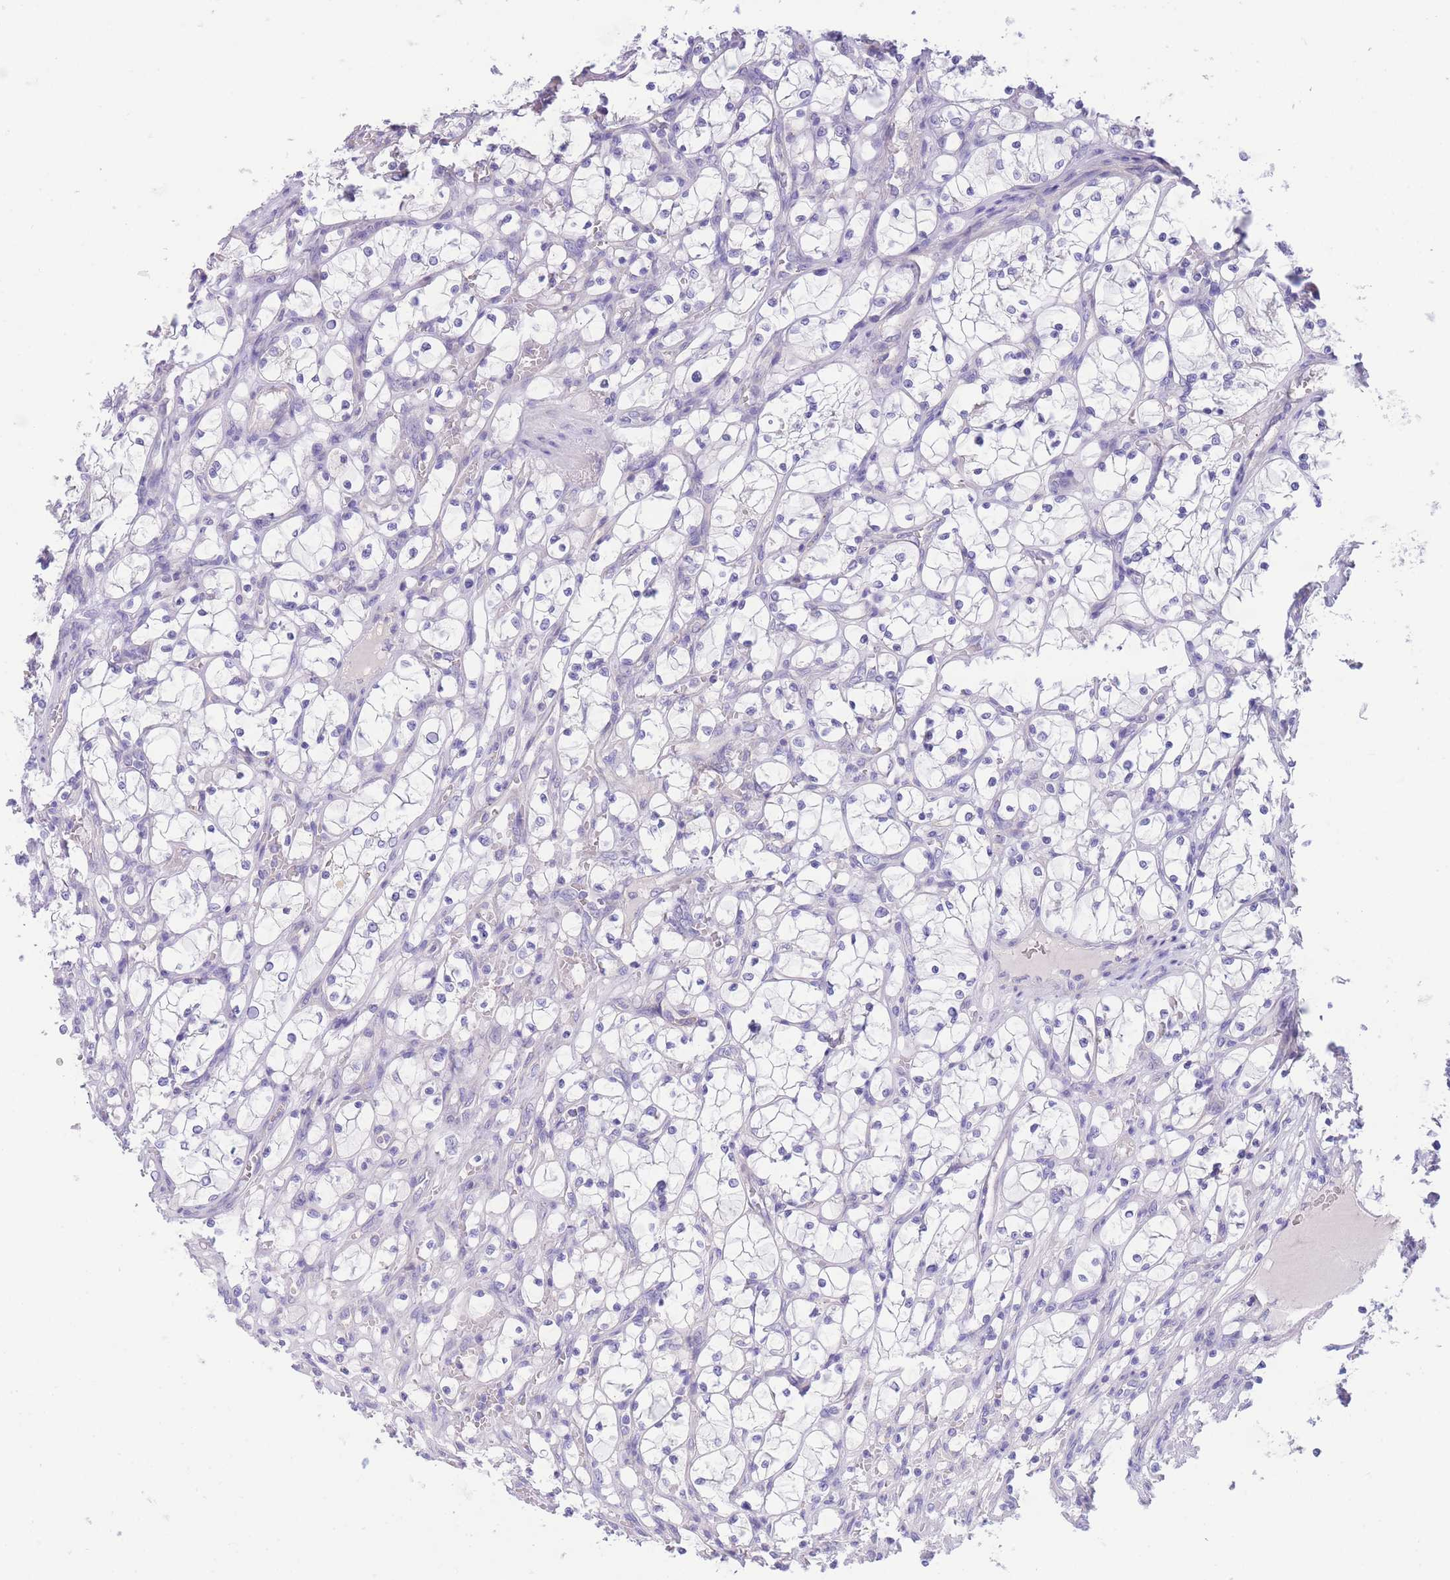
{"staining": {"intensity": "negative", "quantity": "none", "location": "none"}, "tissue": "renal cancer", "cell_type": "Tumor cells", "image_type": "cancer", "snomed": [{"axis": "morphology", "description": "Adenocarcinoma, NOS"}, {"axis": "topography", "description": "Kidney"}], "caption": "The photomicrograph displays no significant staining in tumor cells of renal adenocarcinoma.", "gene": "PCDHB3", "patient": {"sex": "female", "age": 69}}